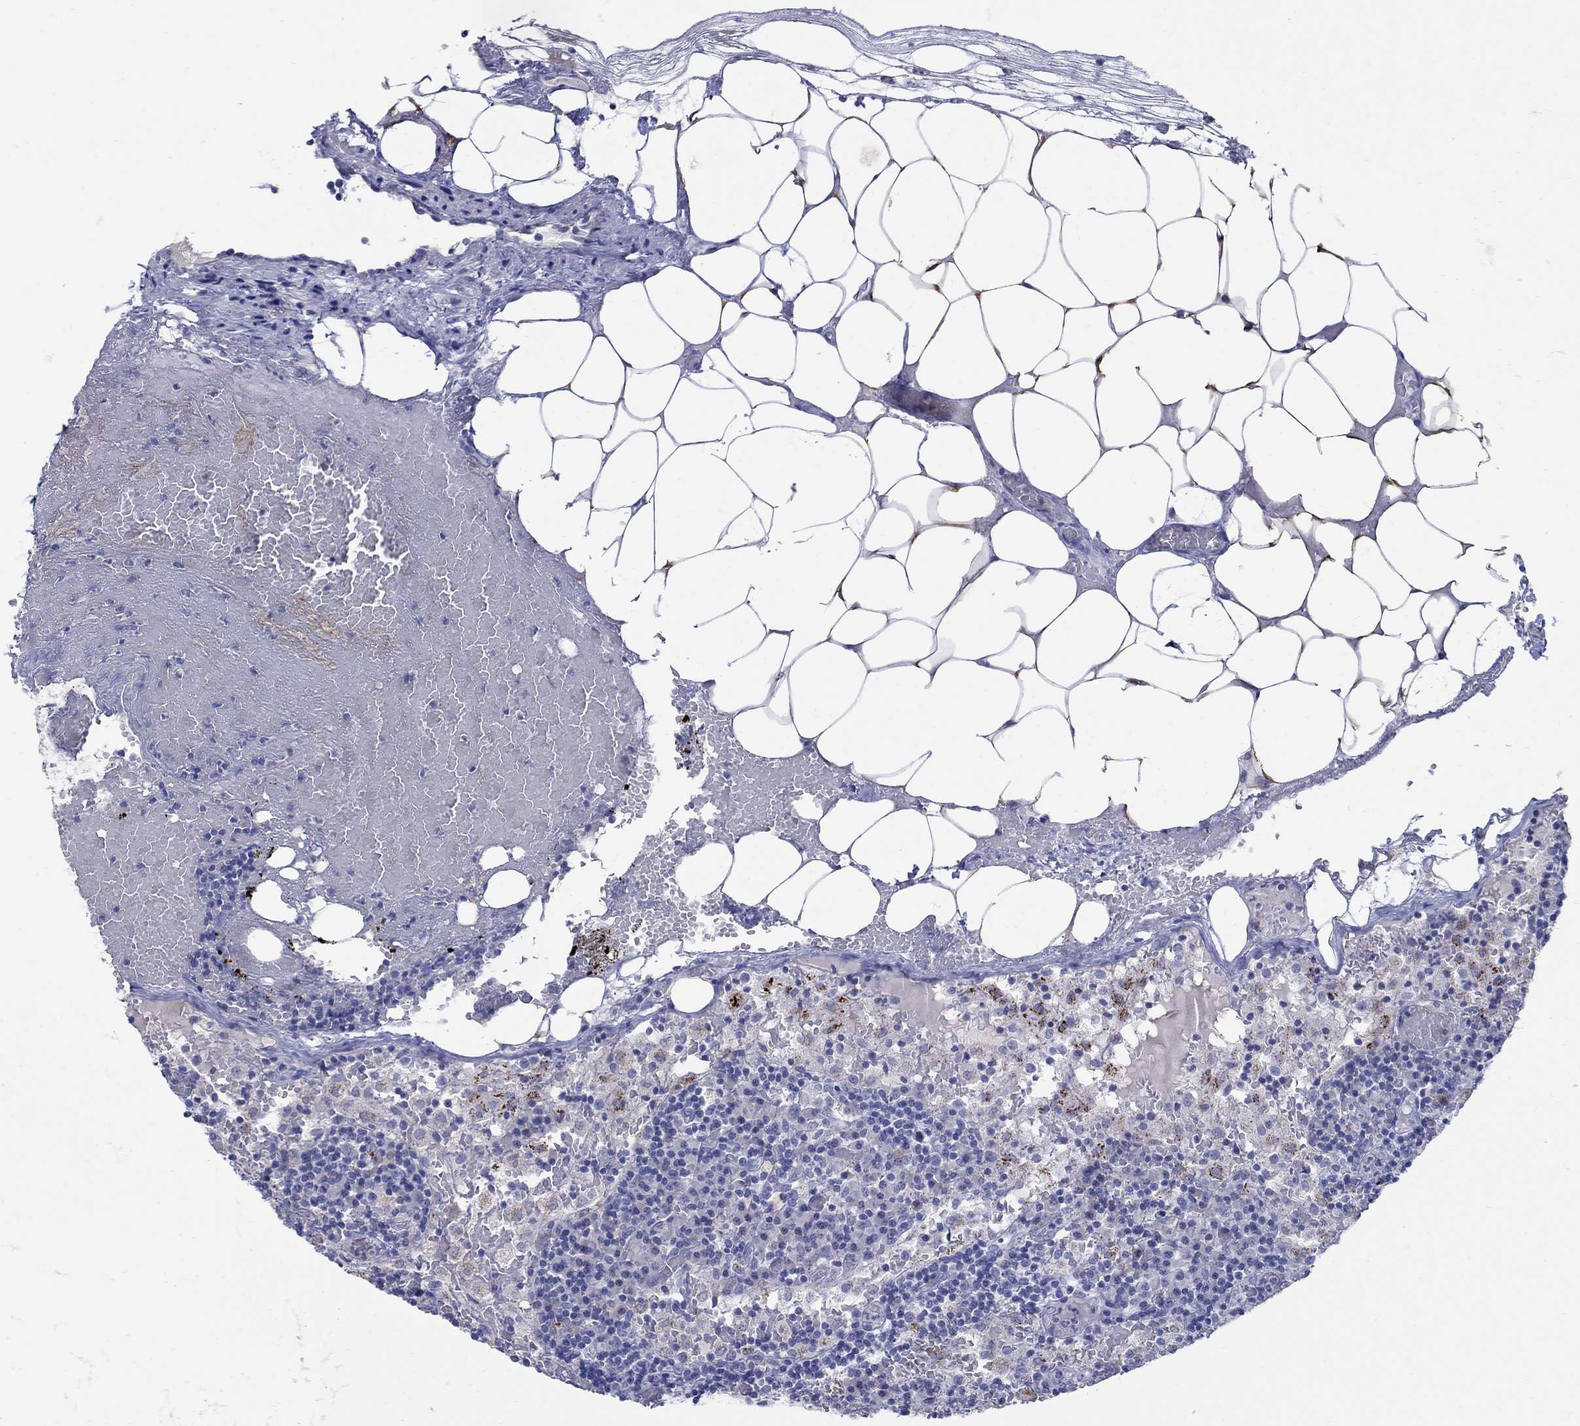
{"staining": {"intensity": "negative", "quantity": "none", "location": "none"}, "tissue": "lymph node", "cell_type": "Non-germinal center cells", "image_type": "normal", "snomed": [{"axis": "morphology", "description": "Normal tissue, NOS"}, {"axis": "topography", "description": "Lymph node"}], "caption": "Image shows no protein positivity in non-germinal center cells of benign lymph node.", "gene": "REEP2", "patient": {"sex": "male", "age": 62}}